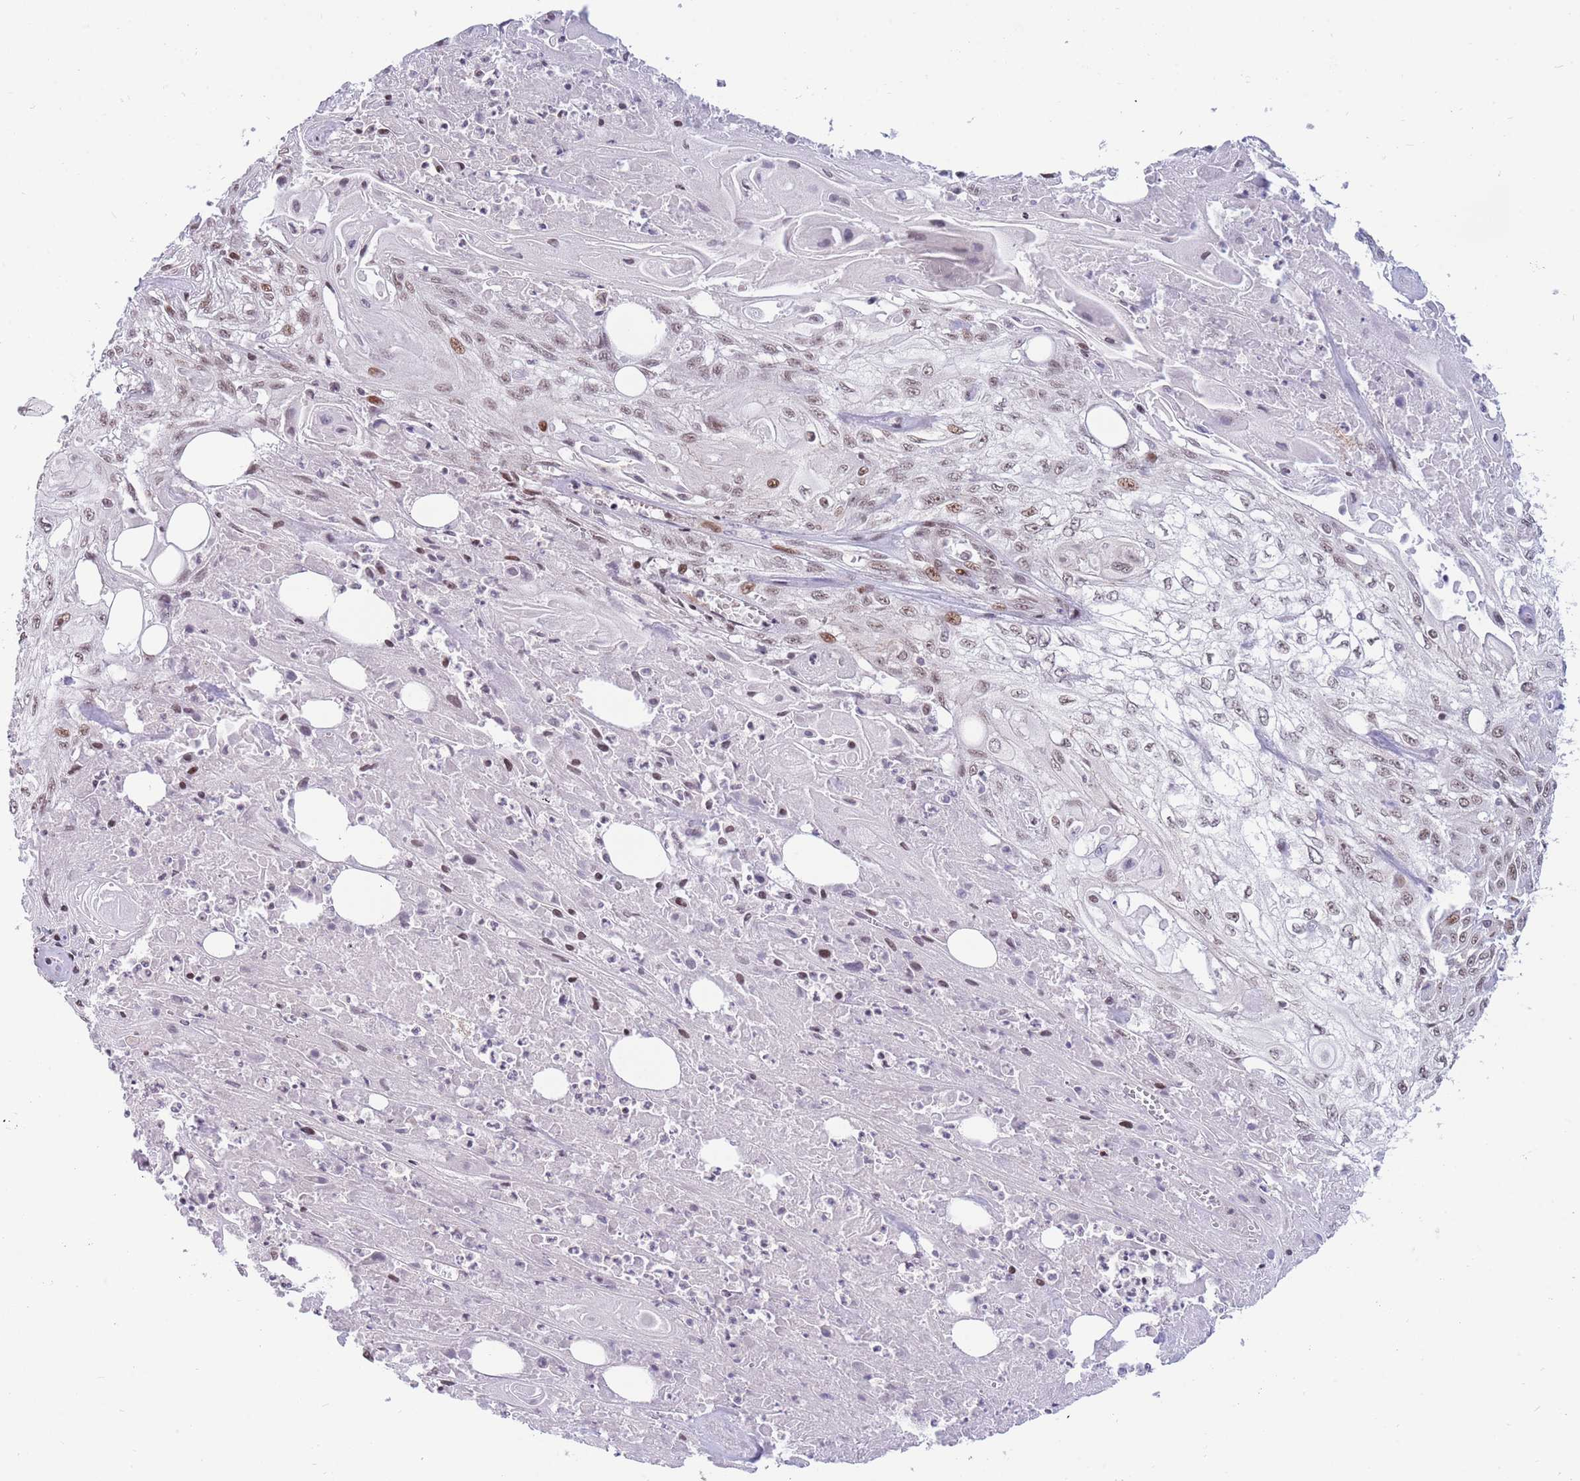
{"staining": {"intensity": "moderate", "quantity": "25%-75%", "location": "nuclear"}, "tissue": "skin cancer", "cell_type": "Tumor cells", "image_type": "cancer", "snomed": [{"axis": "morphology", "description": "Squamous cell carcinoma, NOS"}, {"axis": "morphology", "description": "Squamous cell carcinoma, metastatic, NOS"}, {"axis": "topography", "description": "Skin"}, {"axis": "topography", "description": "Lymph node"}], "caption": "Moderate nuclear protein staining is seen in approximately 25%-75% of tumor cells in skin metastatic squamous cell carcinoma.", "gene": "TARBP2", "patient": {"sex": "male", "age": 75}}